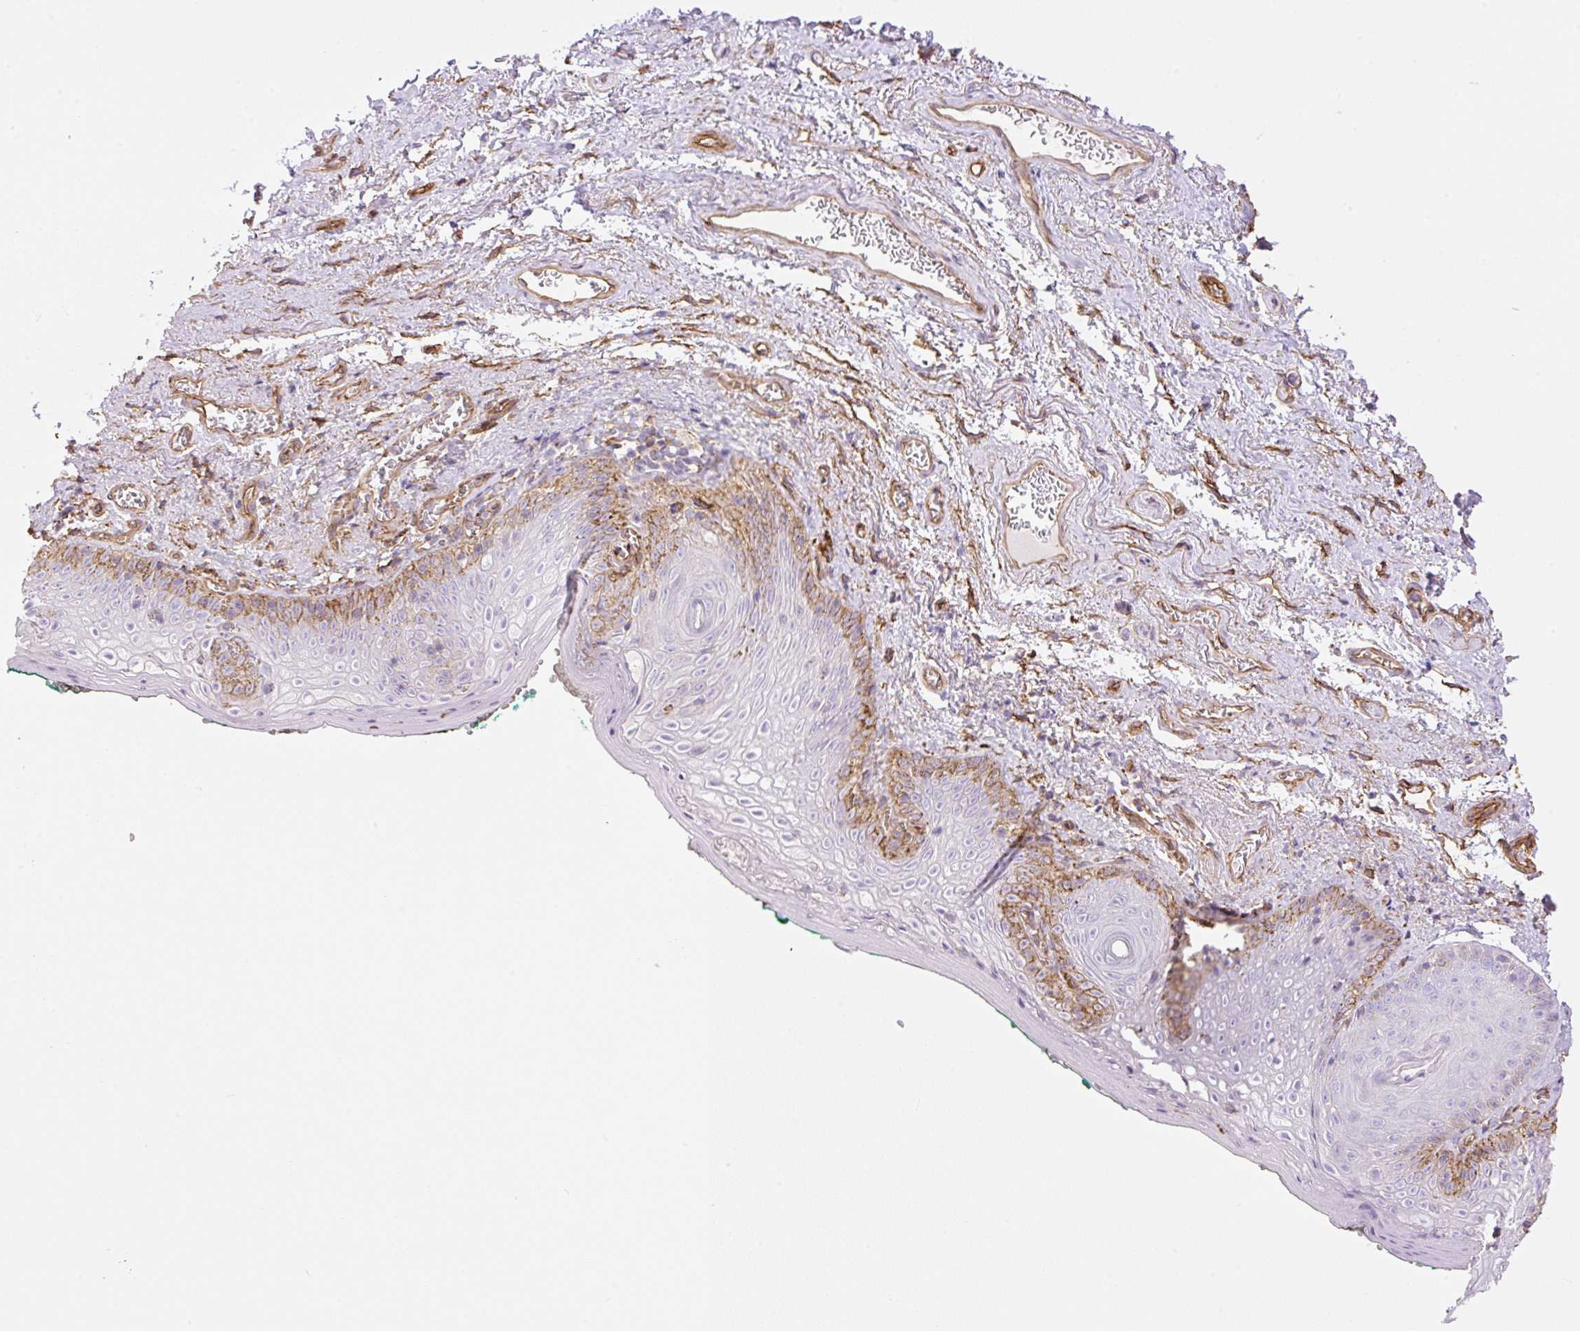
{"staining": {"intensity": "moderate", "quantity": "<25%", "location": "cytoplasmic/membranous"}, "tissue": "vagina", "cell_type": "Squamous epithelial cells", "image_type": "normal", "snomed": [{"axis": "morphology", "description": "Normal tissue, NOS"}, {"axis": "topography", "description": "Vulva"}, {"axis": "topography", "description": "Vagina"}, {"axis": "topography", "description": "Peripheral nerve tissue"}], "caption": "IHC of unremarkable human vagina shows low levels of moderate cytoplasmic/membranous expression in approximately <25% of squamous epithelial cells. (DAB = brown stain, brightfield microscopy at high magnification).", "gene": "EHD1", "patient": {"sex": "female", "age": 66}}